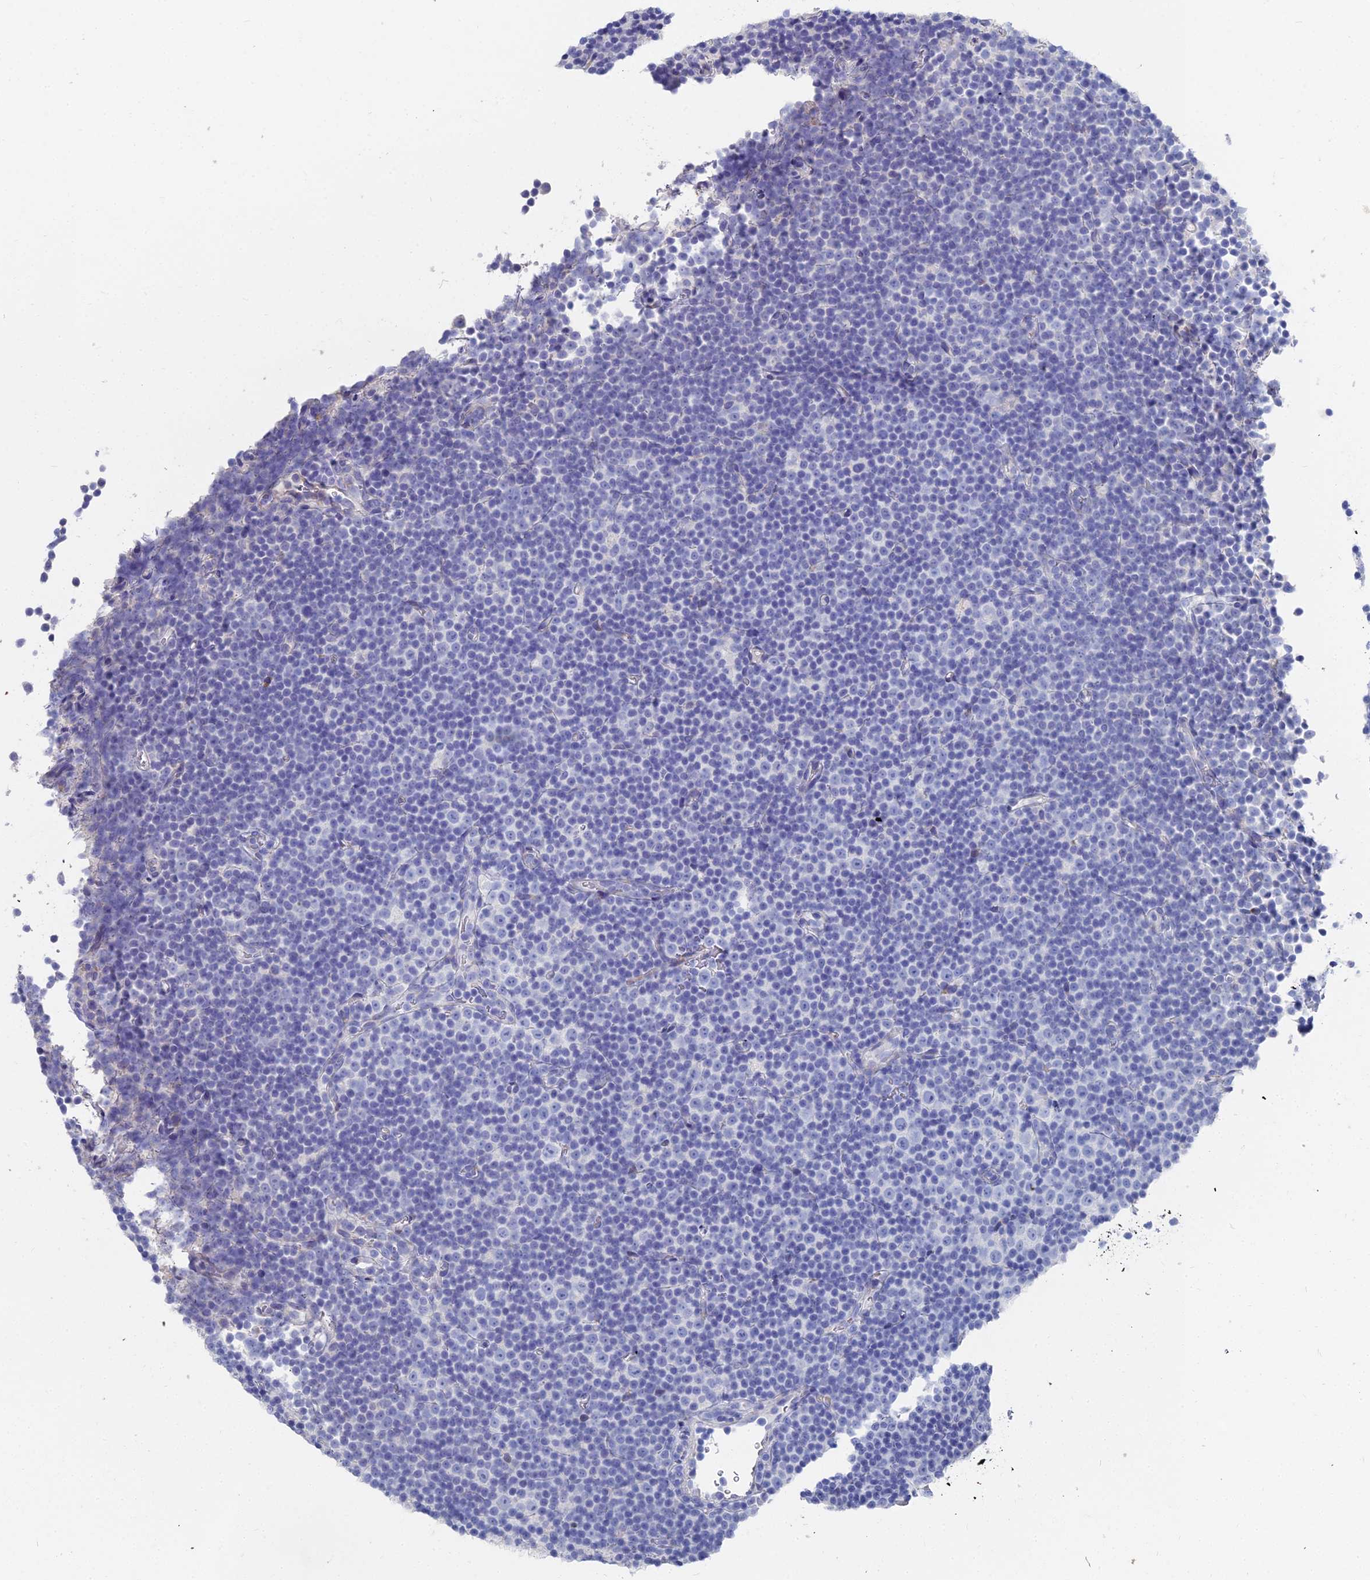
{"staining": {"intensity": "negative", "quantity": "none", "location": "none"}, "tissue": "lymphoma", "cell_type": "Tumor cells", "image_type": "cancer", "snomed": [{"axis": "morphology", "description": "Malignant lymphoma, non-Hodgkin's type, Low grade"}, {"axis": "topography", "description": "Lymph node"}], "caption": "Immunohistochemical staining of low-grade malignant lymphoma, non-Hodgkin's type shows no significant staining in tumor cells.", "gene": "TNNT3", "patient": {"sex": "female", "age": 67}}